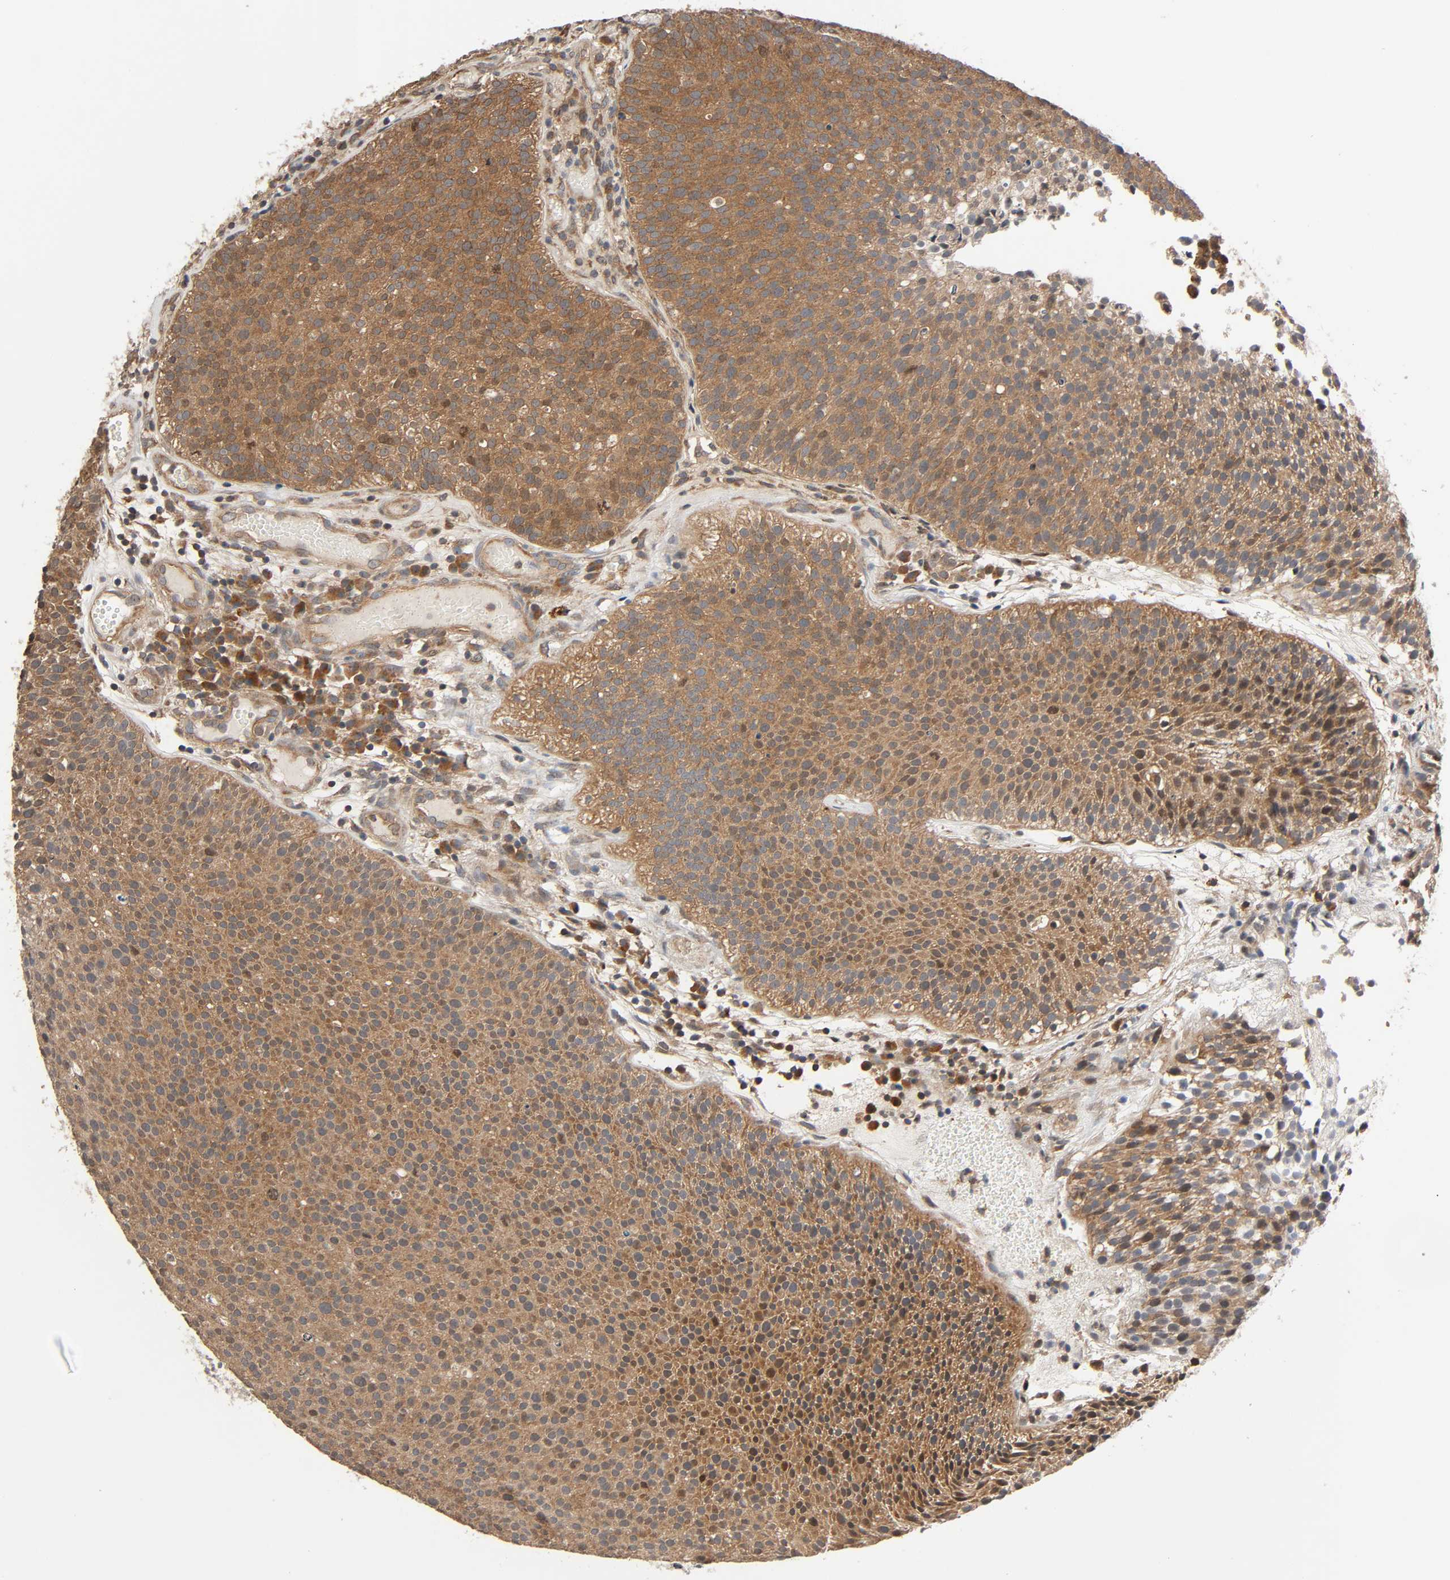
{"staining": {"intensity": "moderate", "quantity": ">75%", "location": "cytoplasmic/membranous,nuclear"}, "tissue": "urothelial cancer", "cell_type": "Tumor cells", "image_type": "cancer", "snomed": [{"axis": "morphology", "description": "Urothelial carcinoma, Low grade"}, {"axis": "topography", "description": "Urinary bladder"}], "caption": "Urothelial cancer stained with a protein marker demonstrates moderate staining in tumor cells.", "gene": "PPP2R1B", "patient": {"sex": "male", "age": 85}}